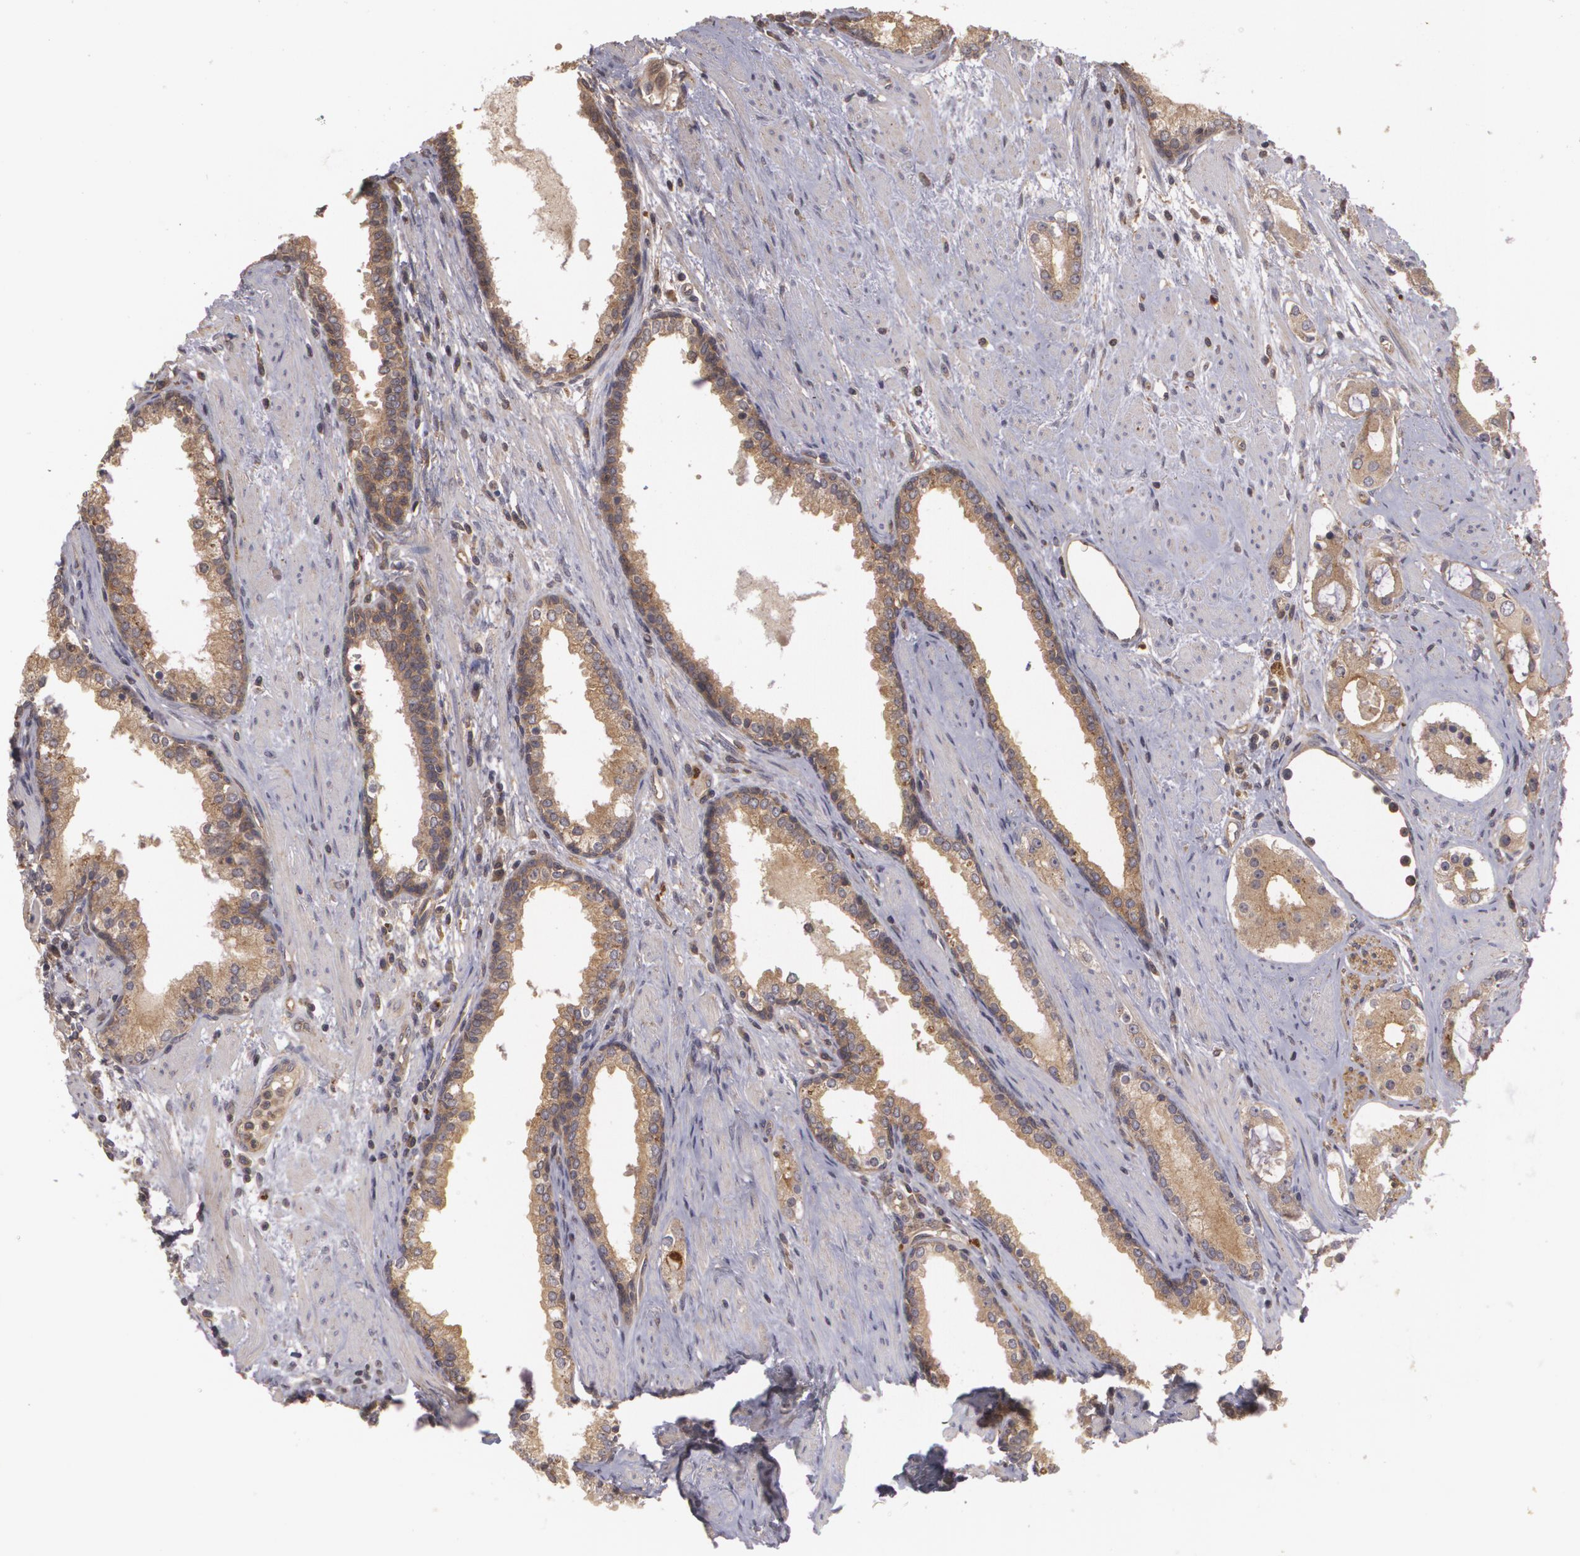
{"staining": {"intensity": "weak", "quantity": ">75%", "location": "cytoplasmic/membranous"}, "tissue": "prostate cancer", "cell_type": "Tumor cells", "image_type": "cancer", "snomed": [{"axis": "morphology", "description": "Adenocarcinoma, Medium grade"}, {"axis": "topography", "description": "Prostate"}], "caption": "Human prostate medium-grade adenocarcinoma stained with a protein marker displays weak staining in tumor cells.", "gene": "HRAS", "patient": {"sex": "male", "age": 73}}